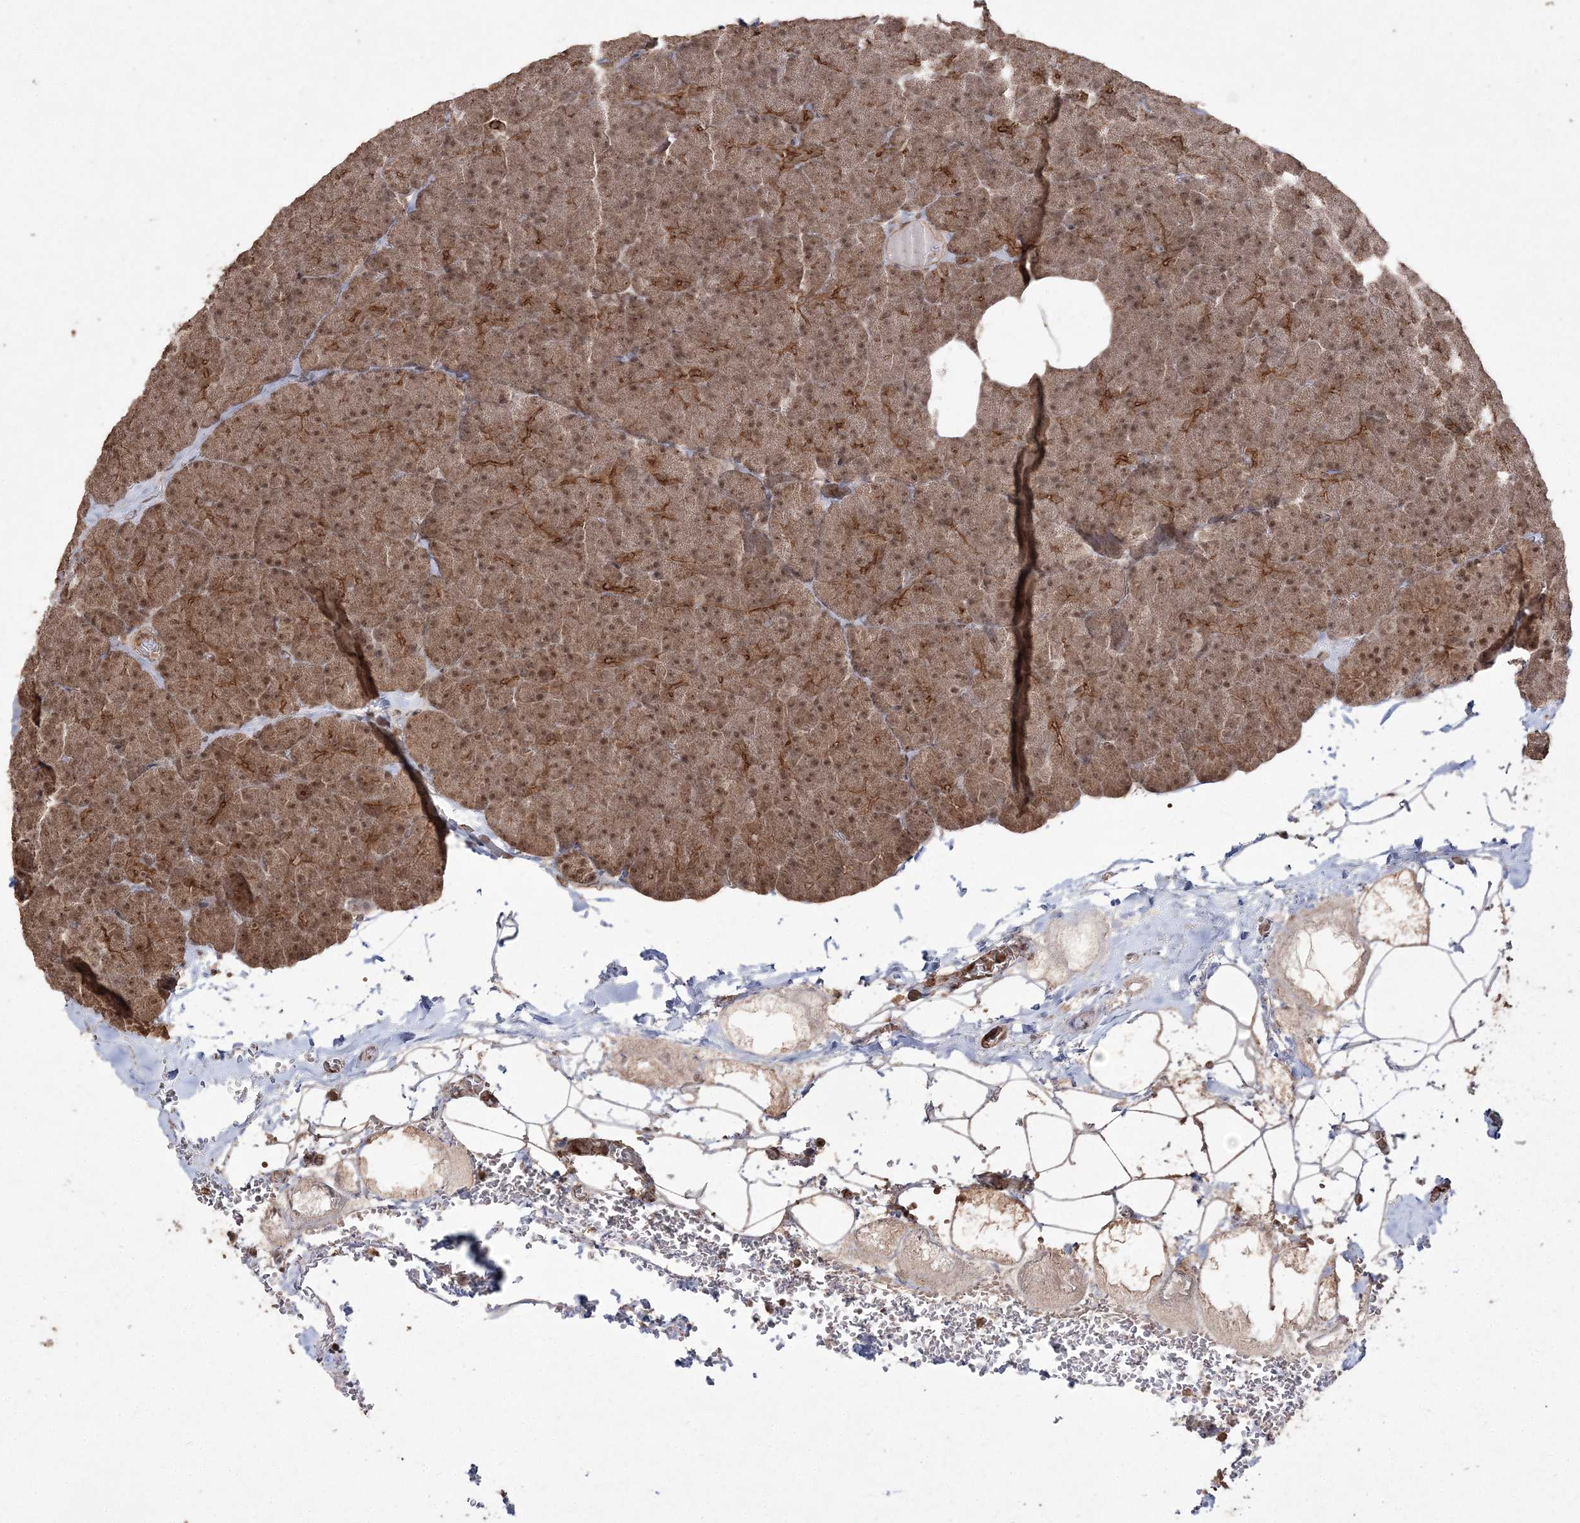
{"staining": {"intensity": "moderate", "quantity": ">75%", "location": "cytoplasmic/membranous,nuclear"}, "tissue": "pancreas", "cell_type": "Exocrine glandular cells", "image_type": "normal", "snomed": [{"axis": "morphology", "description": "Normal tissue, NOS"}, {"axis": "morphology", "description": "Carcinoid, malignant, NOS"}, {"axis": "topography", "description": "Pancreas"}], "caption": "Moderate cytoplasmic/membranous,nuclear staining for a protein is seen in approximately >75% of exocrine glandular cells of normal pancreas using immunohistochemistry (IHC).", "gene": "EHHADH", "patient": {"sex": "female", "age": 35}}